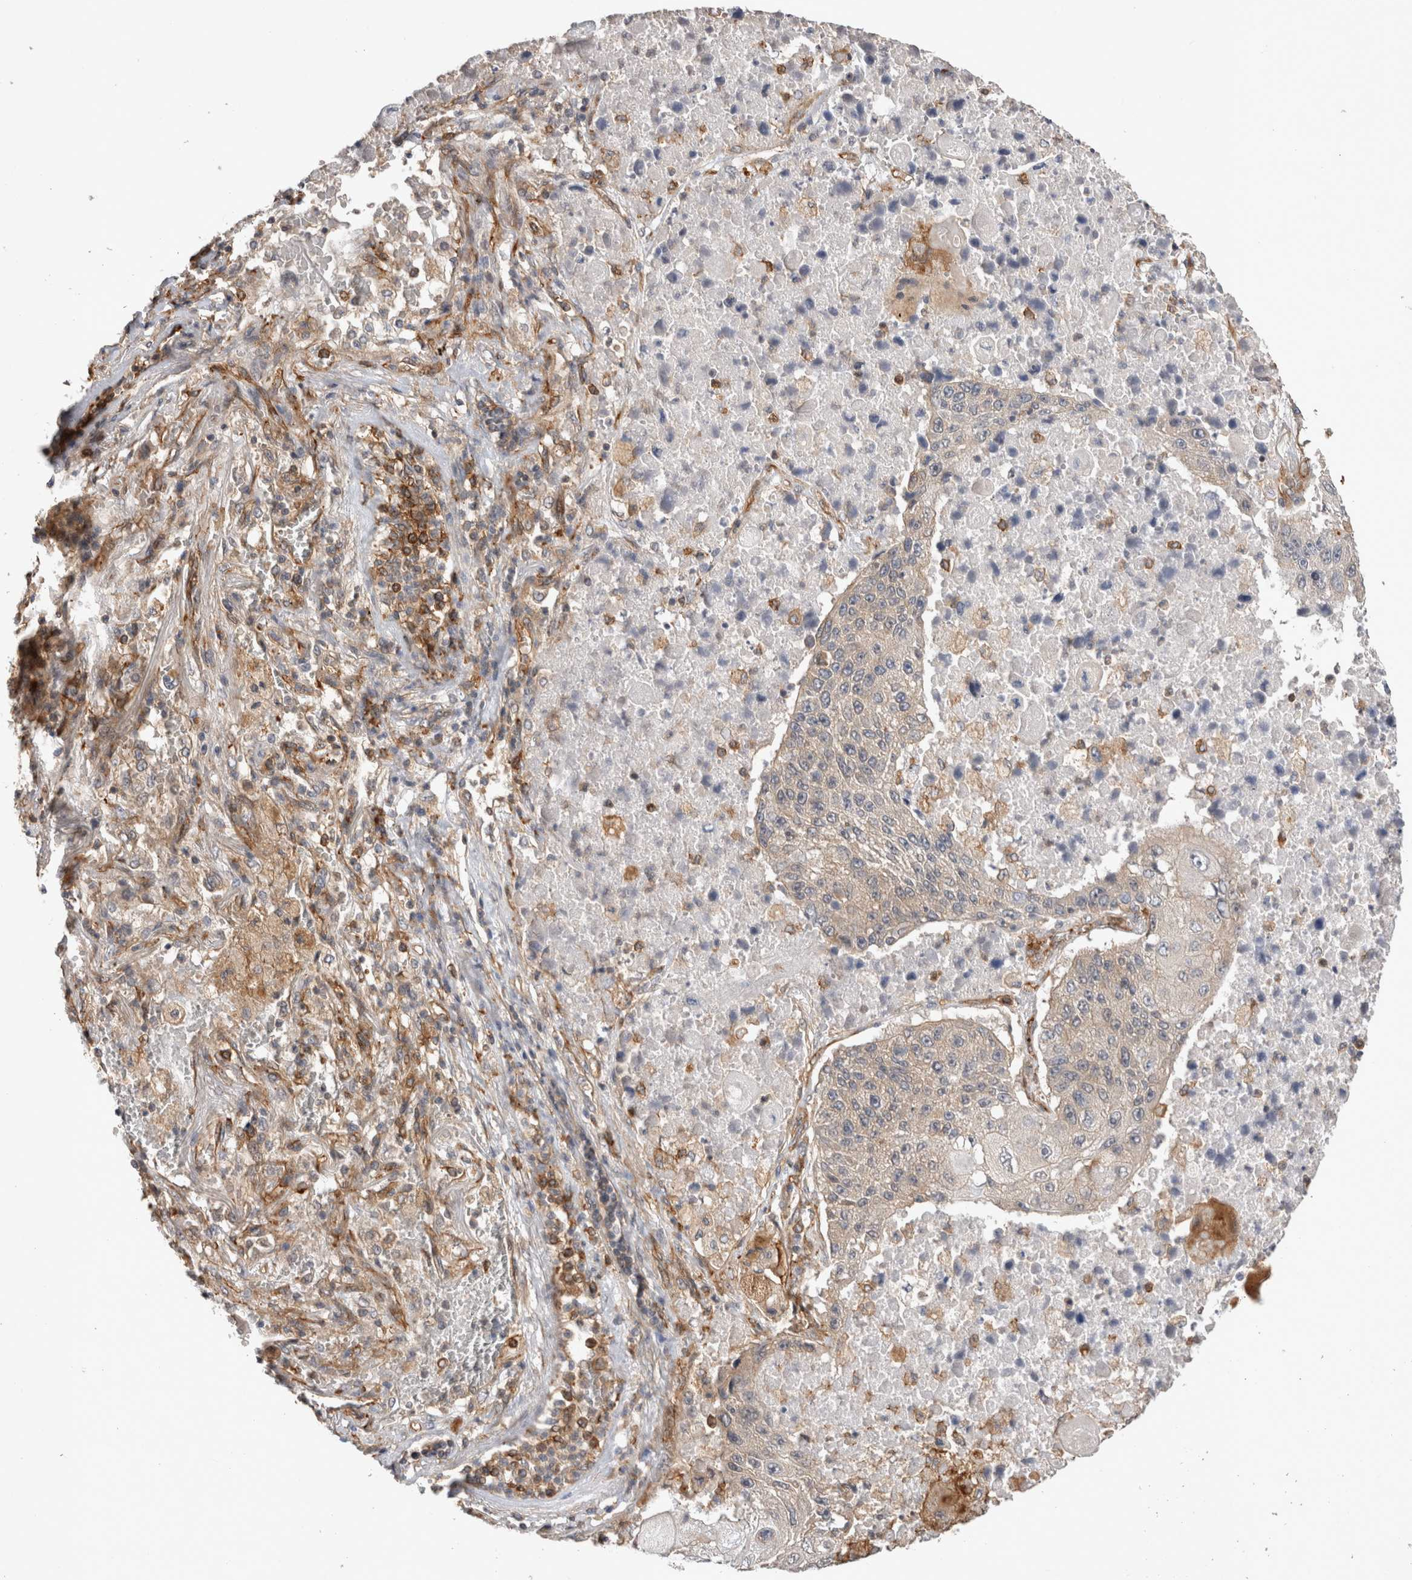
{"staining": {"intensity": "negative", "quantity": "none", "location": "none"}, "tissue": "lung cancer", "cell_type": "Tumor cells", "image_type": "cancer", "snomed": [{"axis": "morphology", "description": "Squamous cell carcinoma, NOS"}, {"axis": "topography", "description": "Lung"}], "caption": "Tumor cells are negative for brown protein staining in squamous cell carcinoma (lung).", "gene": "BNIP2", "patient": {"sex": "male", "age": 61}}